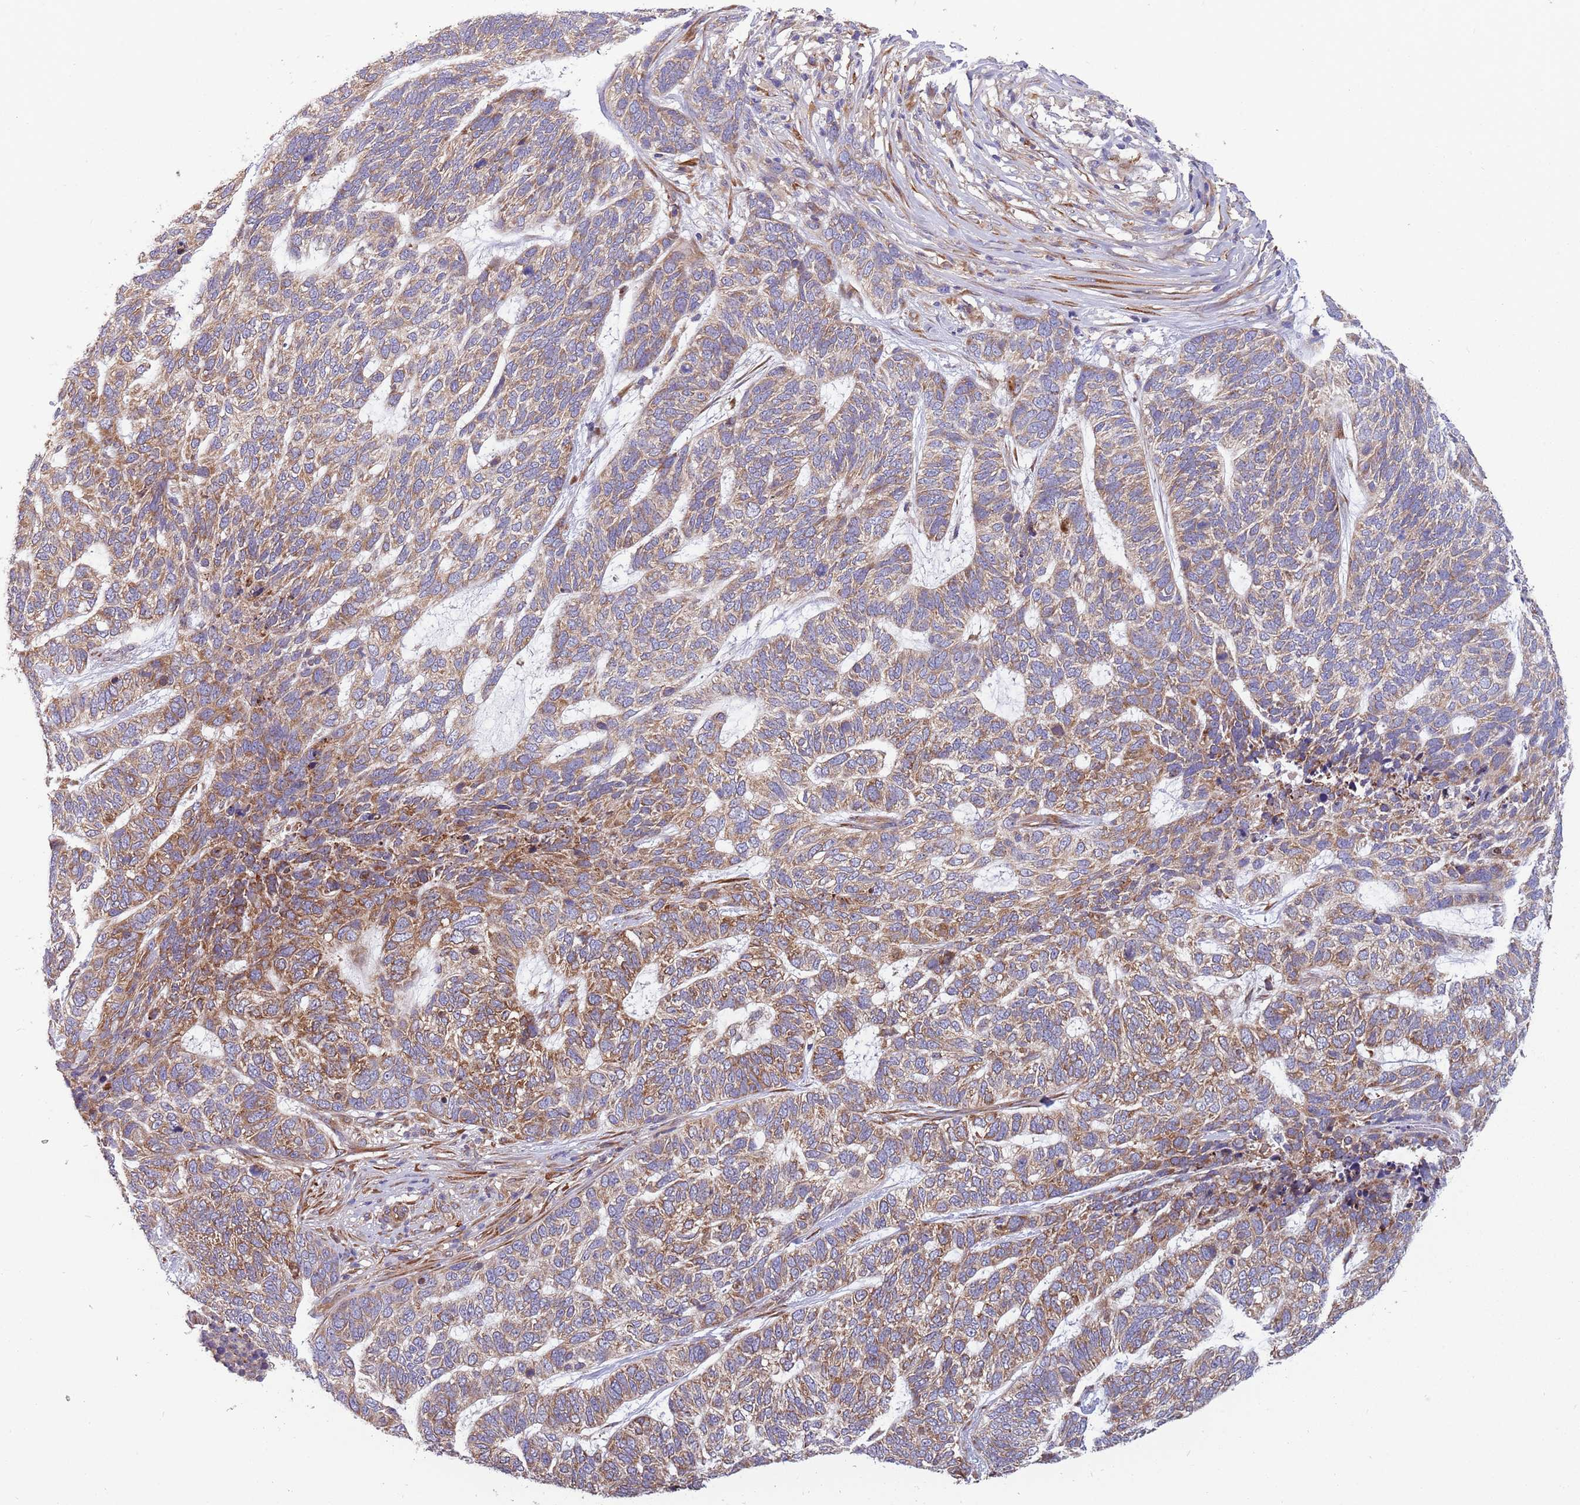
{"staining": {"intensity": "moderate", "quantity": "25%-75%", "location": "cytoplasmic/membranous"}, "tissue": "skin cancer", "cell_type": "Tumor cells", "image_type": "cancer", "snomed": [{"axis": "morphology", "description": "Basal cell carcinoma"}, {"axis": "topography", "description": "Skin"}], "caption": "Human basal cell carcinoma (skin) stained with a protein marker displays moderate staining in tumor cells.", "gene": "ARMCX6", "patient": {"sex": "female", "age": 65}}